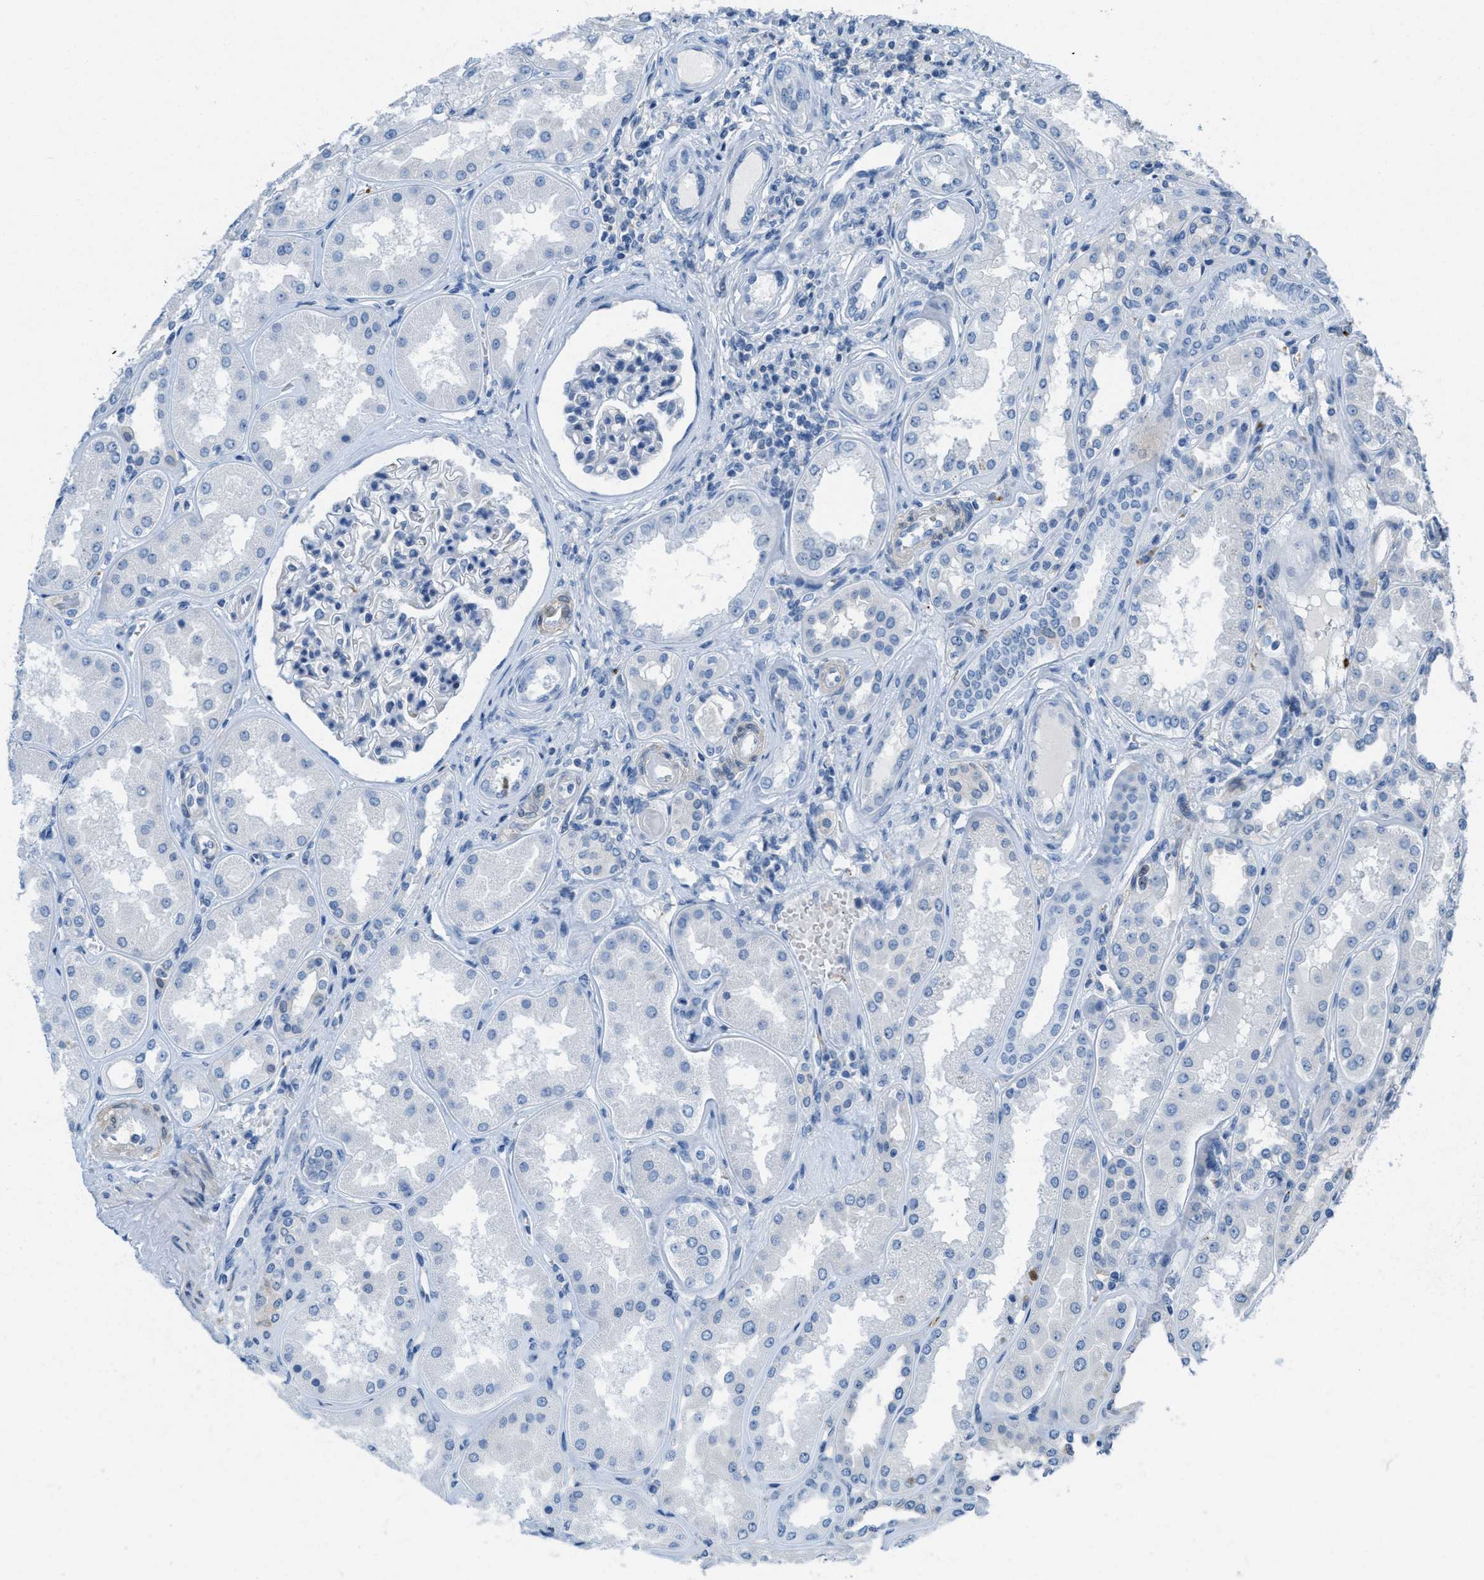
{"staining": {"intensity": "negative", "quantity": "none", "location": "none"}, "tissue": "kidney", "cell_type": "Cells in glomeruli", "image_type": "normal", "snomed": [{"axis": "morphology", "description": "Normal tissue, NOS"}, {"axis": "topography", "description": "Kidney"}], "caption": "Immunohistochemical staining of benign kidney displays no significant positivity in cells in glomeruli. (Brightfield microscopy of DAB immunohistochemistry at high magnification).", "gene": "MAPRE2", "patient": {"sex": "female", "age": 56}}